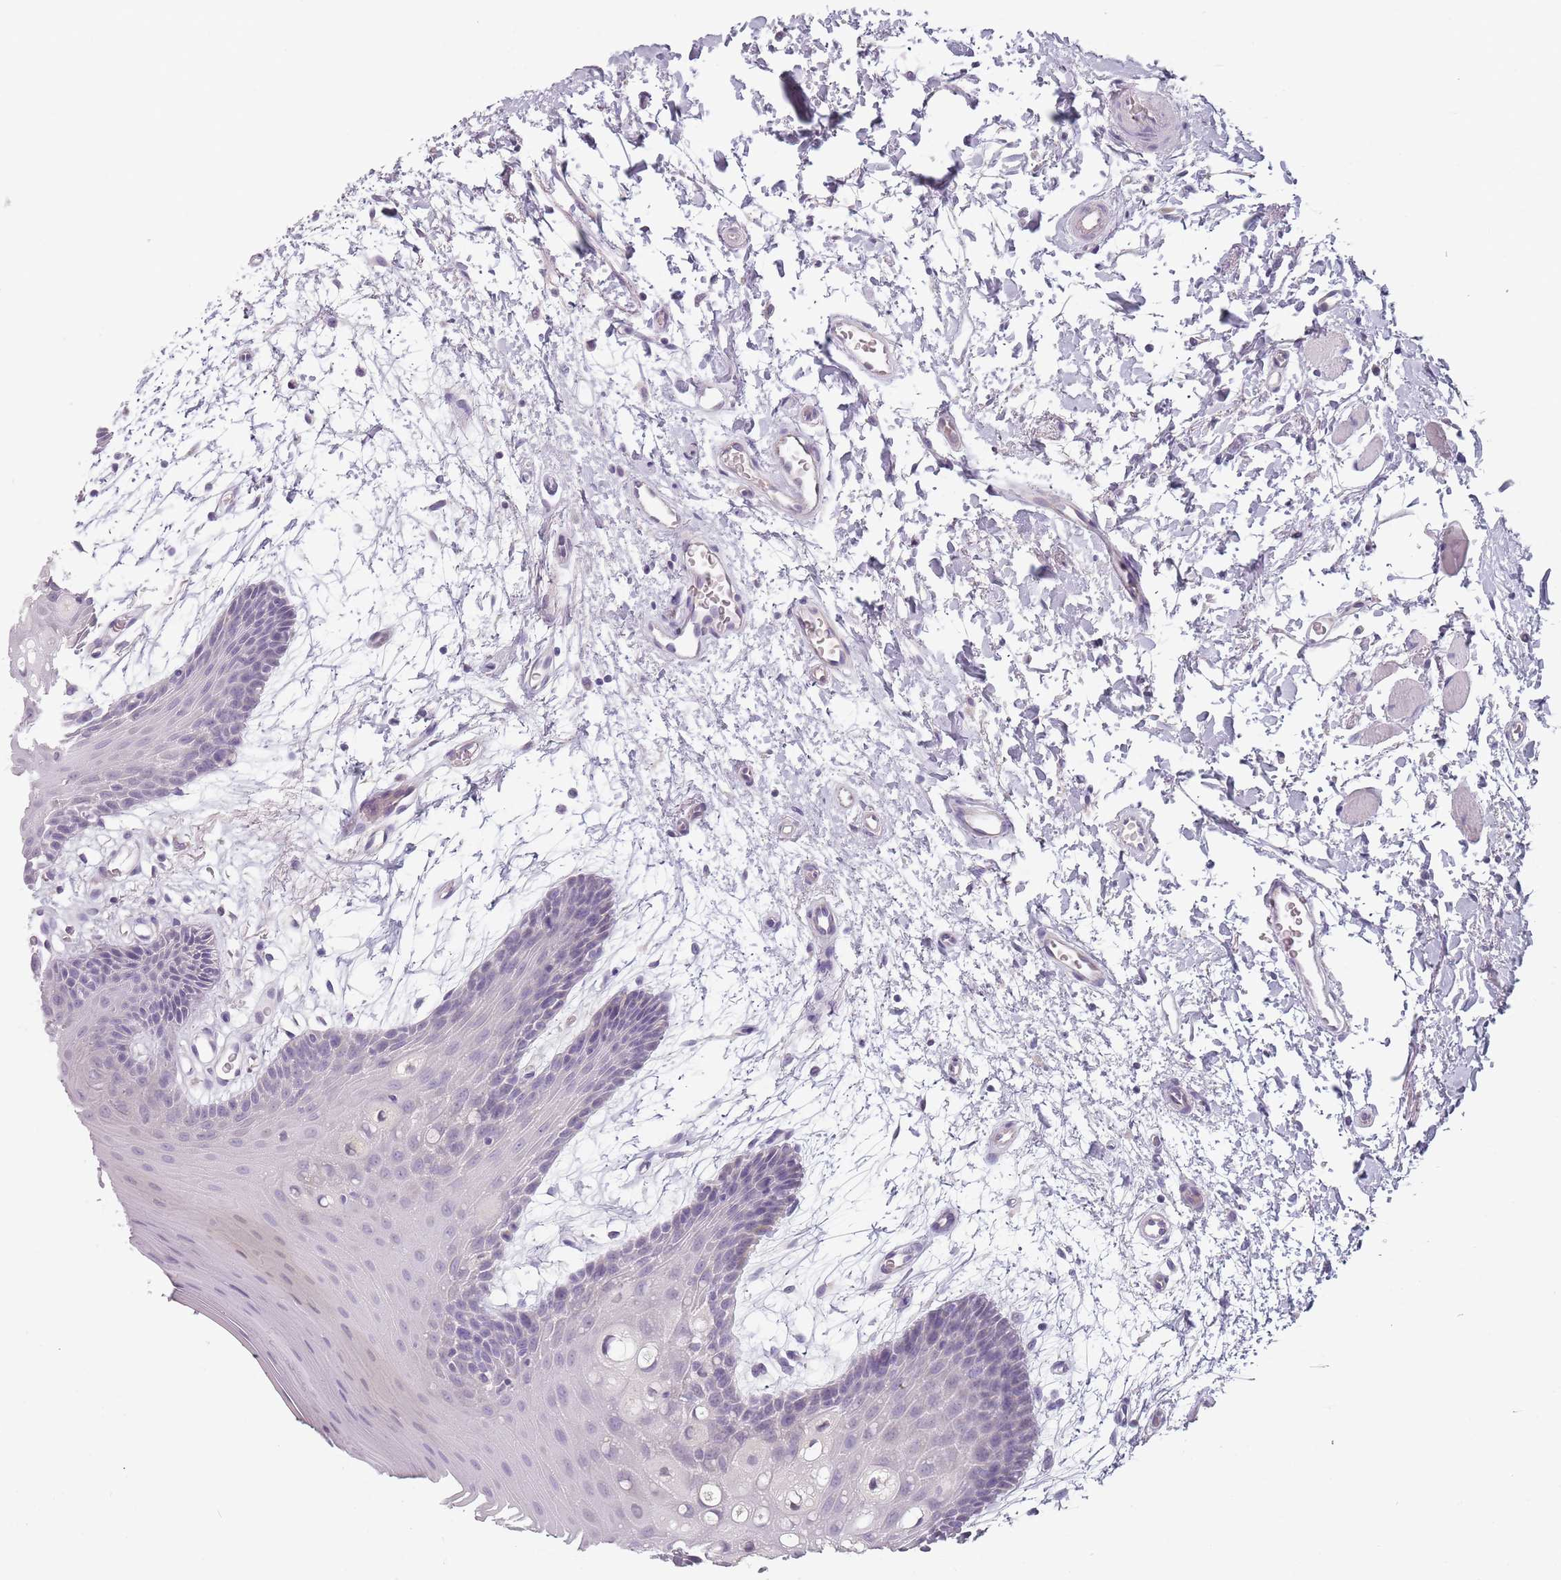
{"staining": {"intensity": "negative", "quantity": "none", "location": "none"}, "tissue": "oral mucosa", "cell_type": "Squamous epithelial cells", "image_type": "normal", "snomed": [{"axis": "morphology", "description": "Normal tissue, NOS"}, {"axis": "topography", "description": "Skeletal muscle"}, {"axis": "topography", "description": "Oral tissue"}, {"axis": "topography", "description": "Salivary gland"}, {"axis": "topography", "description": "Peripheral nerve tissue"}], "caption": "A high-resolution micrograph shows immunohistochemistry staining of benign oral mucosa, which demonstrates no significant staining in squamous epithelial cells.", "gene": "CEP19", "patient": {"sex": "male", "age": 54}}